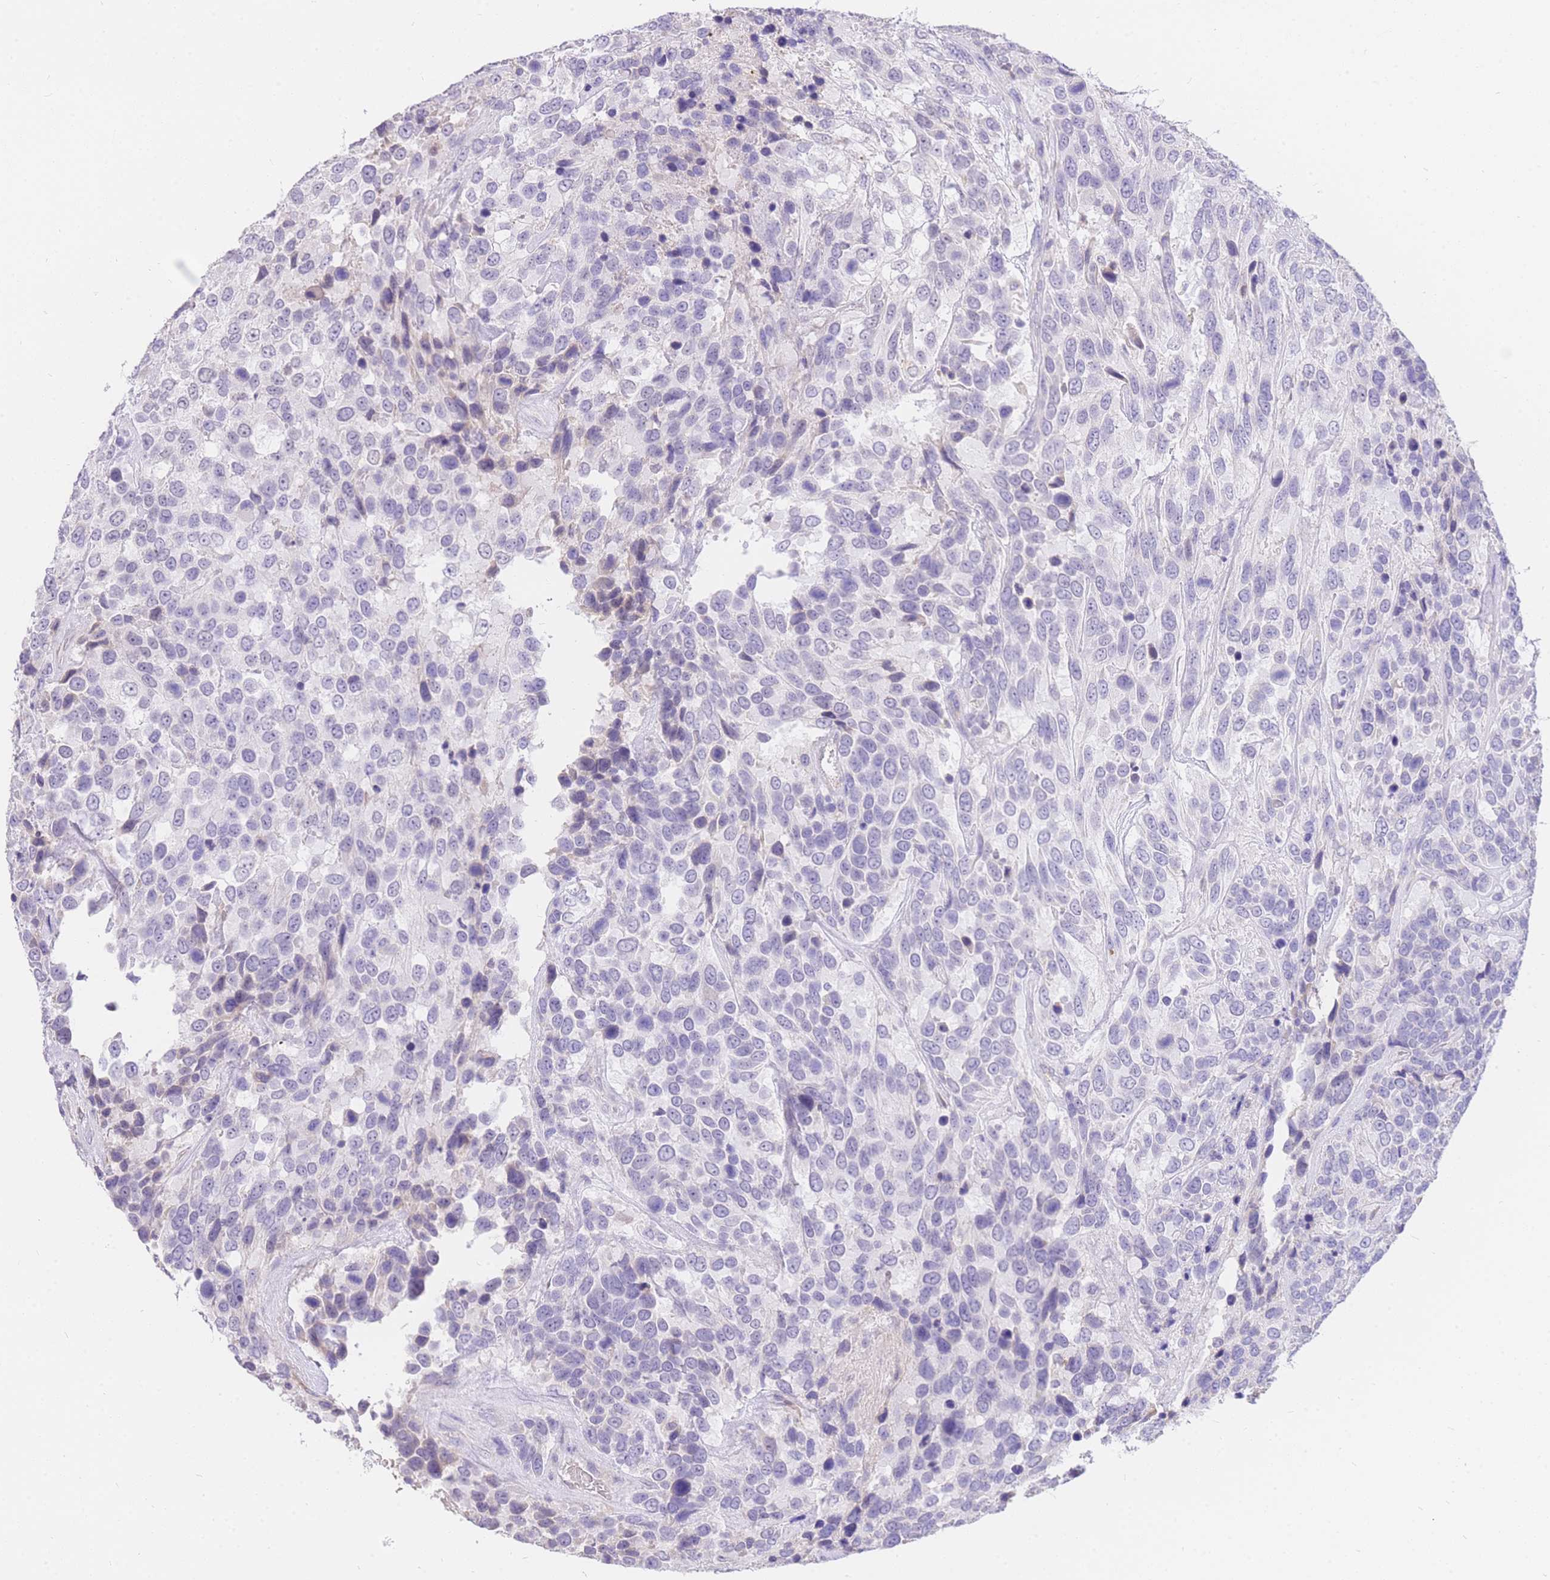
{"staining": {"intensity": "negative", "quantity": "none", "location": "none"}, "tissue": "urothelial cancer", "cell_type": "Tumor cells", "image_type": "cancer", "snomed": [{"axis": "morphology", "description": "Urothelial carcinoma, High grade"}, {"axis": "topography", "description": "Urinary bladder"}], "caption": "High power microscopy histopathology image of an immunohistochemistry (IHC) micrograph of urothelial carcinoma (high-grade), revealing no significant staining in tumor cells.", "gene": "C2orf88", "patient": {"sex": "female", "age": 70}}